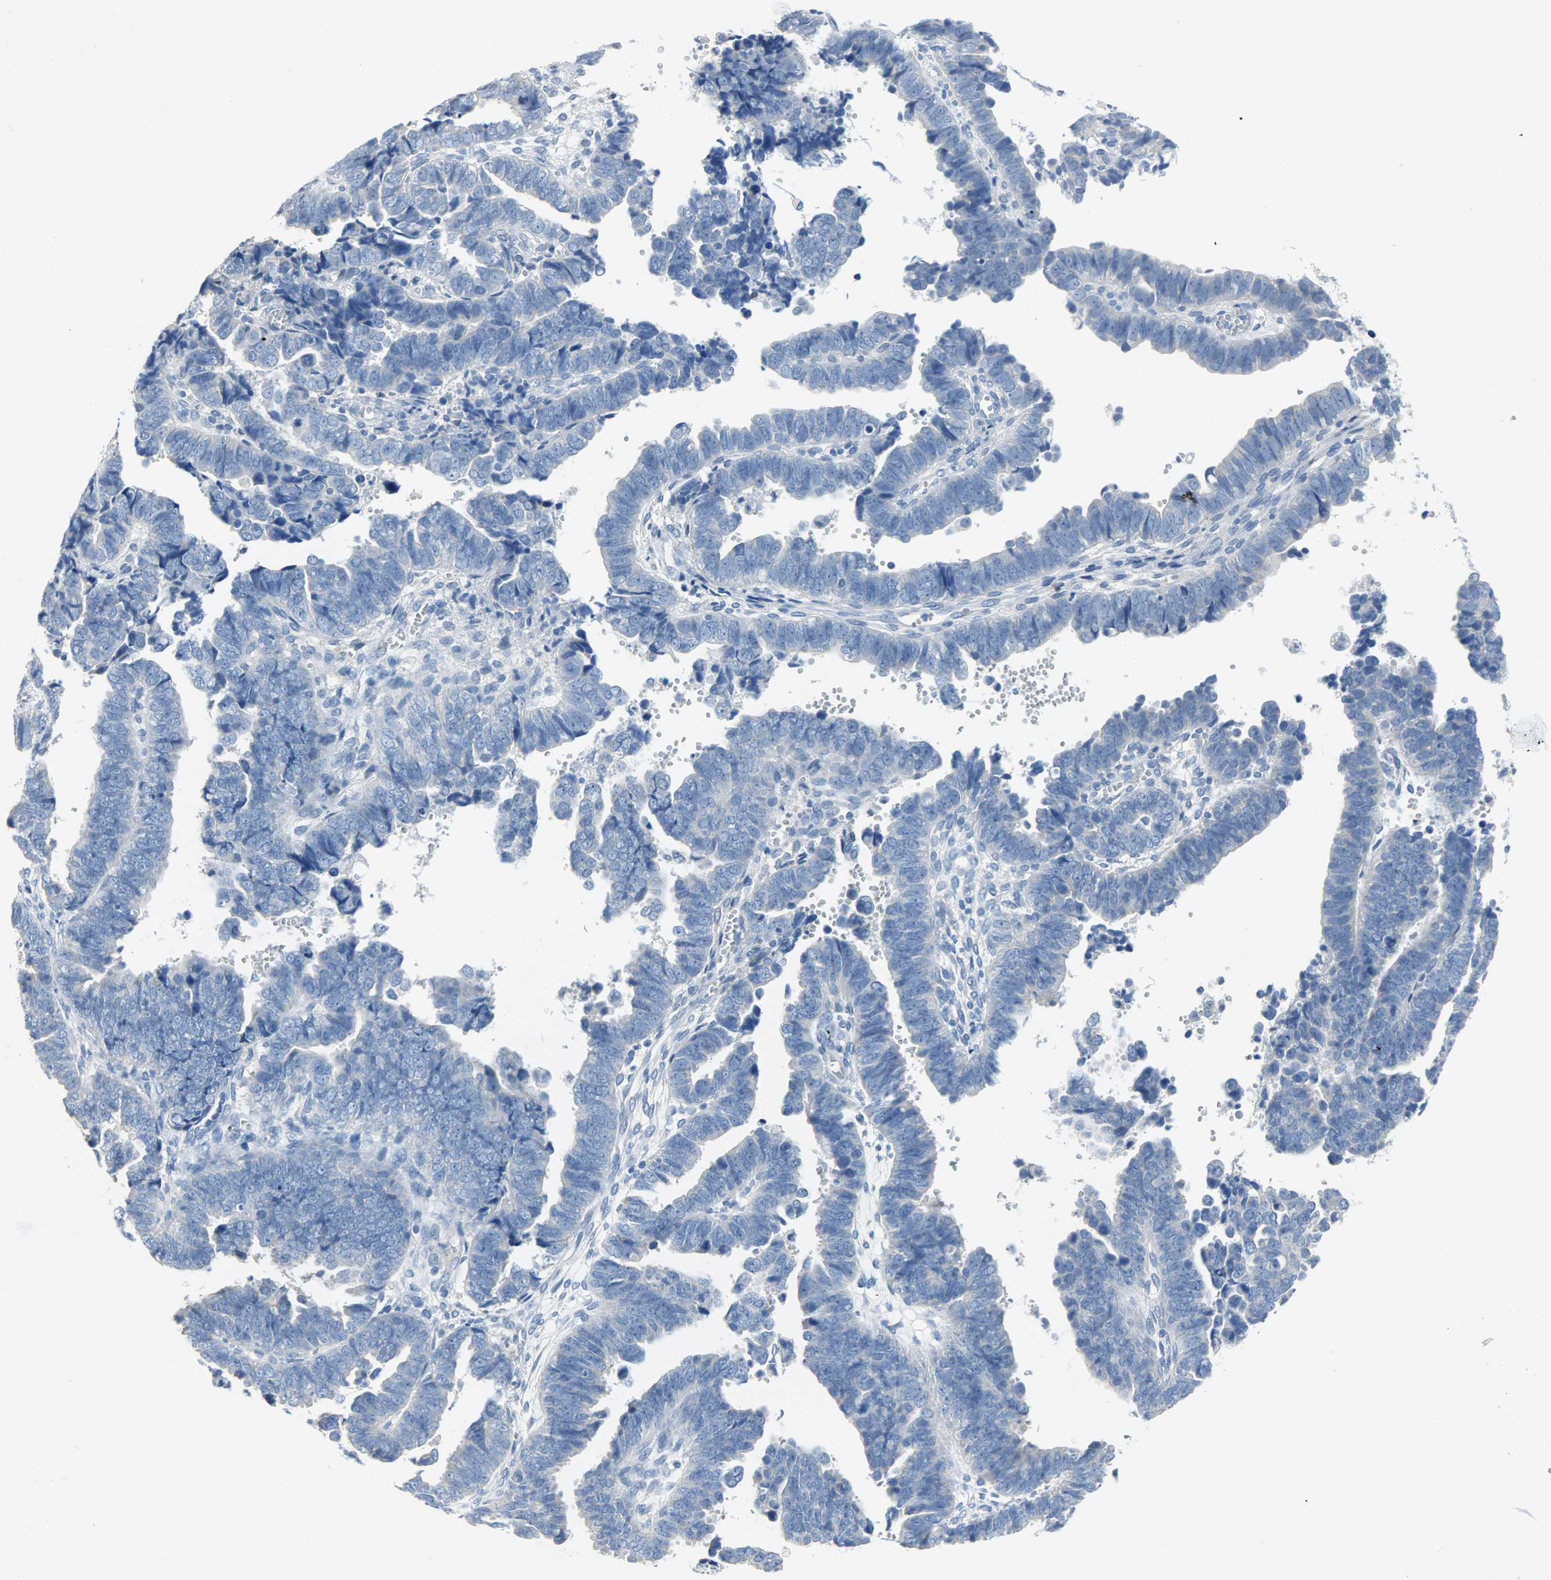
{"staining": {"intensity": "negative", "quantity": "none", "location": "none"}, "tissue": "endometrial cancer", "cell_type": "Tumor cells", "image_type": "cancer", "snomed": [{"axis": "morphology", "description": "Adenocarcinoma, NOS"}, {"axis": "topography", "description": "Endometrium"}], "caption": "High magnification brightfield microscopy of adenocarcinoma (endometrial) stained with DAB (3,3'-diaminobenzidine) (brown) and counterstained with hematoxylin (blue): tumor cells show no significant expression.", "gene": "CEBPE", "patient": {"sex": "female", "age": 75}}